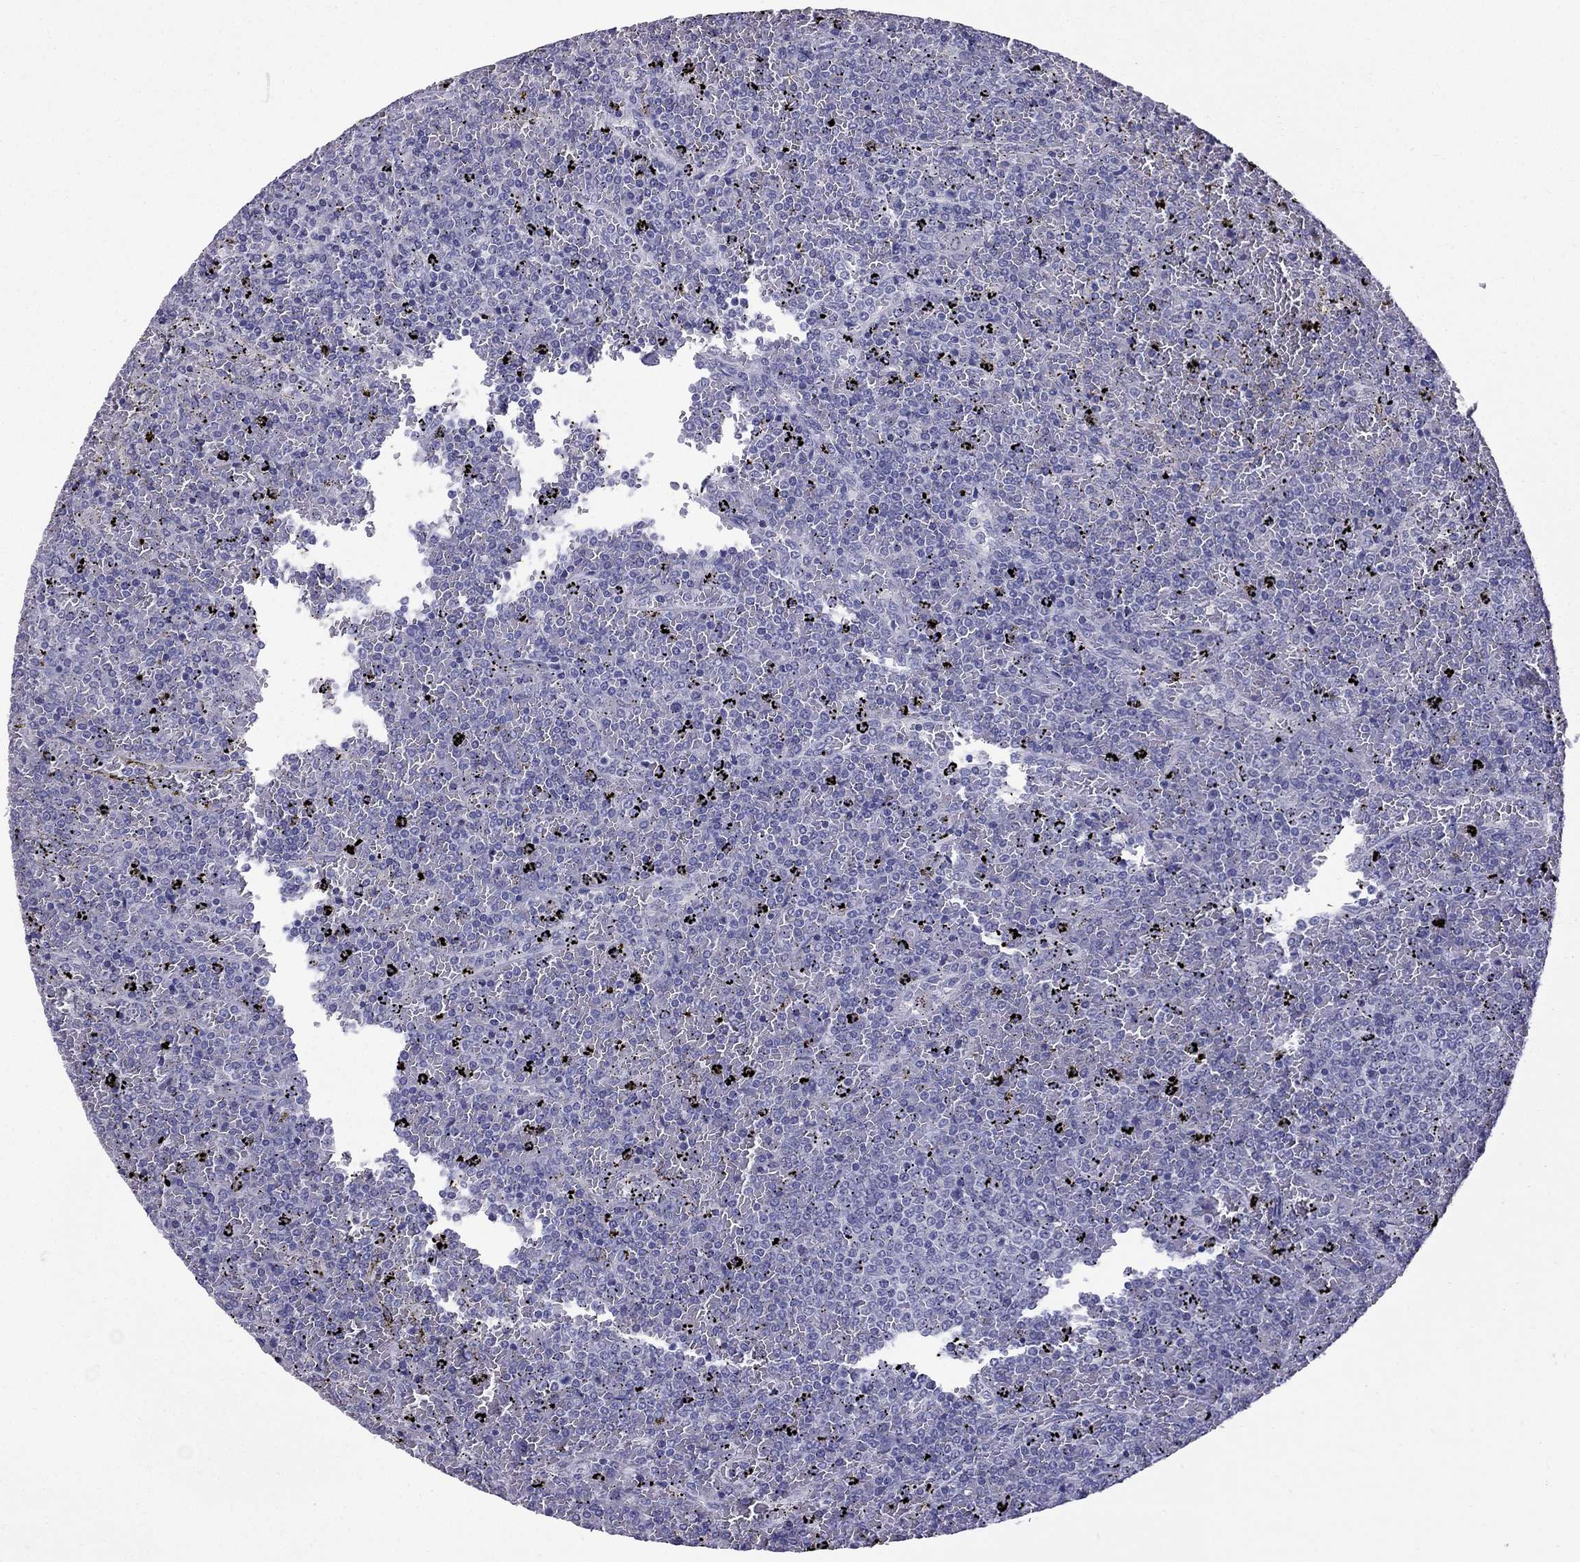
{"staining": {"intensity": "negative", "quantity": "none", "location": "none"}, "tissue": "lymphoma", "cell_type": "Tumor cells", "image_type": "cancer", "snomed": [{"axis": "morphology", "description": "Malignant lymphoma, non-Hodgkin's type, Low grade"}, {"axis": "topography", "description": "Spleen"}], "caption": "IHC image of lymphoma stained for a protein (brown), which demonstrates no expression in tumor cells.", "gene": "SCG5", "patient": {"sex": "female", "age": 77}}